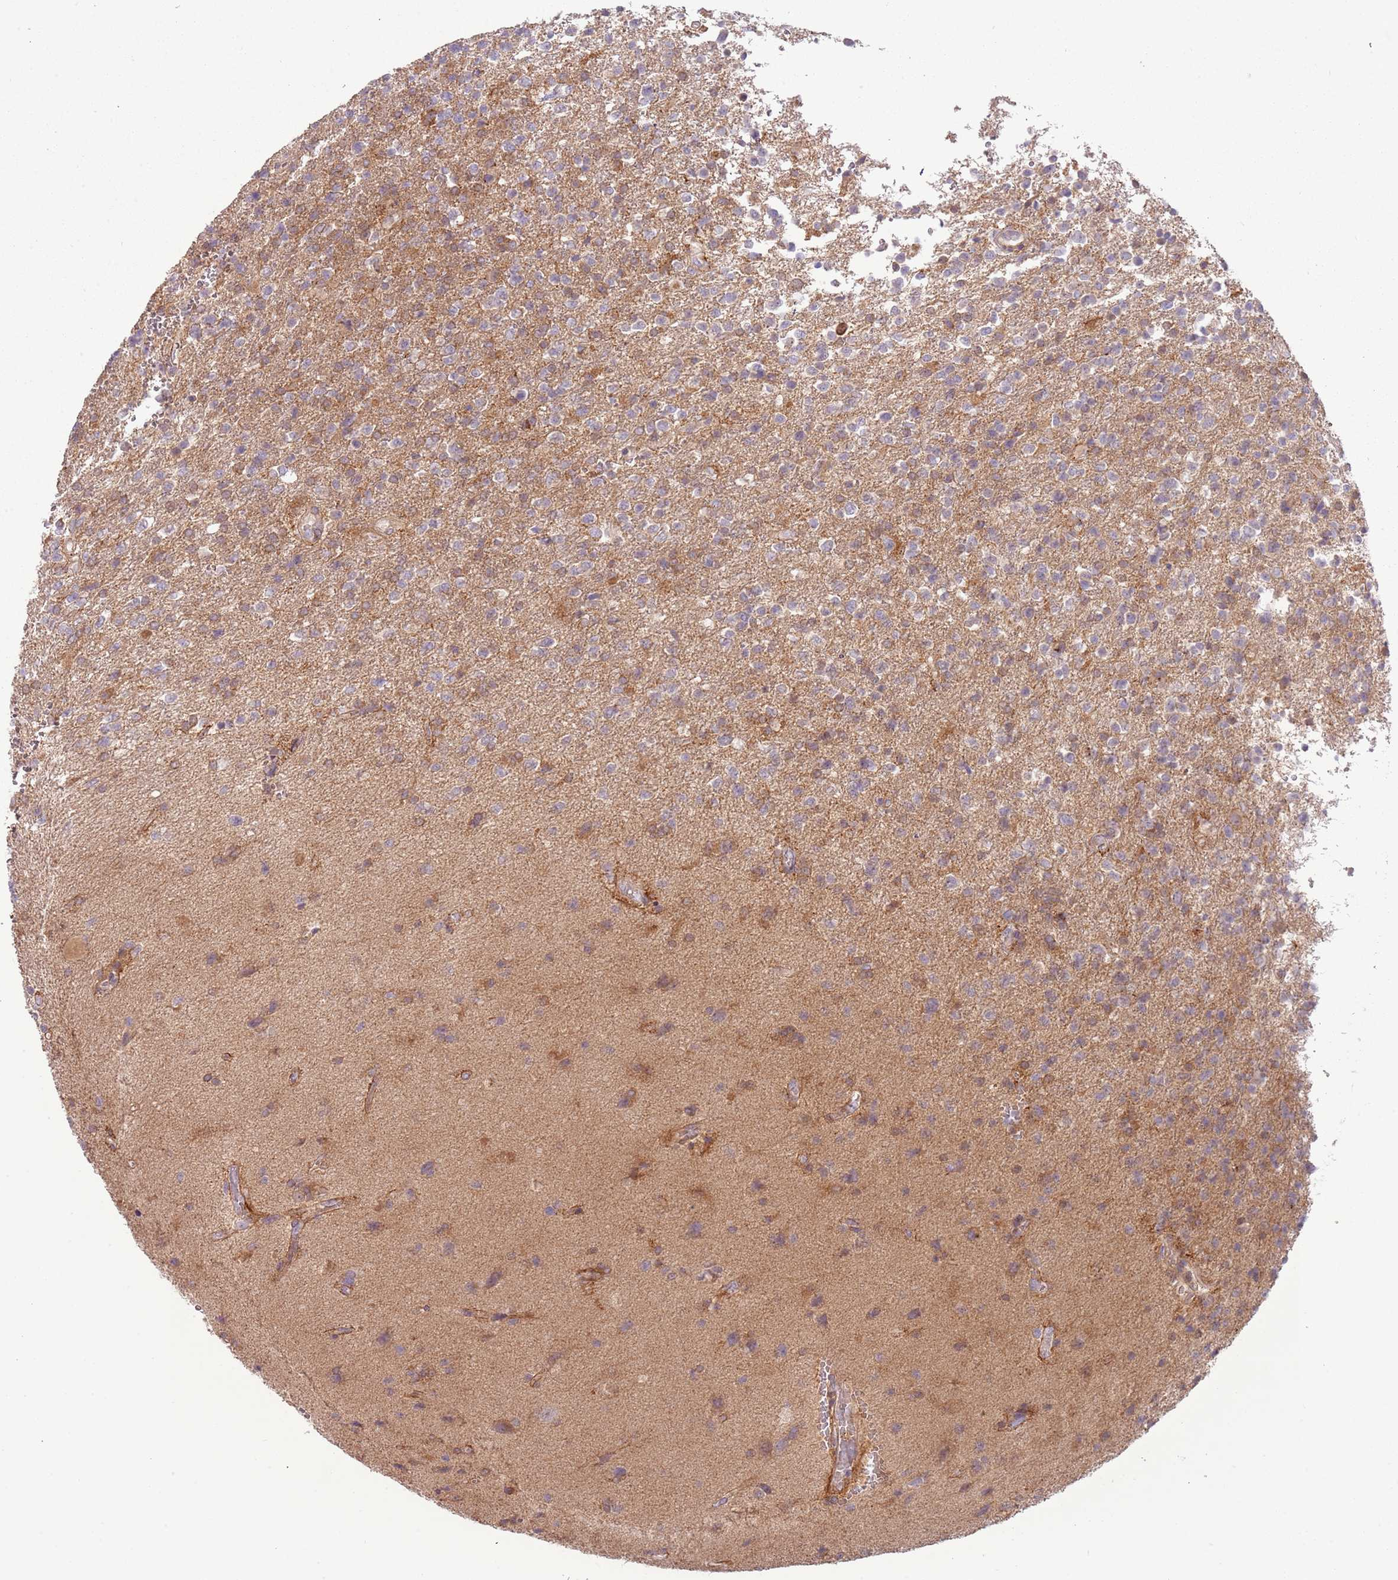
{"staining": {"intensity": "weak", "quantity": "<25%", "location": "cytoplasmic/membranous"}, "tissue": "glioma", "cell_type": "Tumor cells", "image_type": "cancer", "snomed": [{"axis": "morphology", "description": "Glioma, malignant, High grade"}, {"axis": "topography", "description": "Brain"}], "caption": "Image shows no protein staining in tumor cells of malignant glioma (high-grade) tissue.", "gene": "DTD2", "patient": {"sex": "male", "age": 56}}